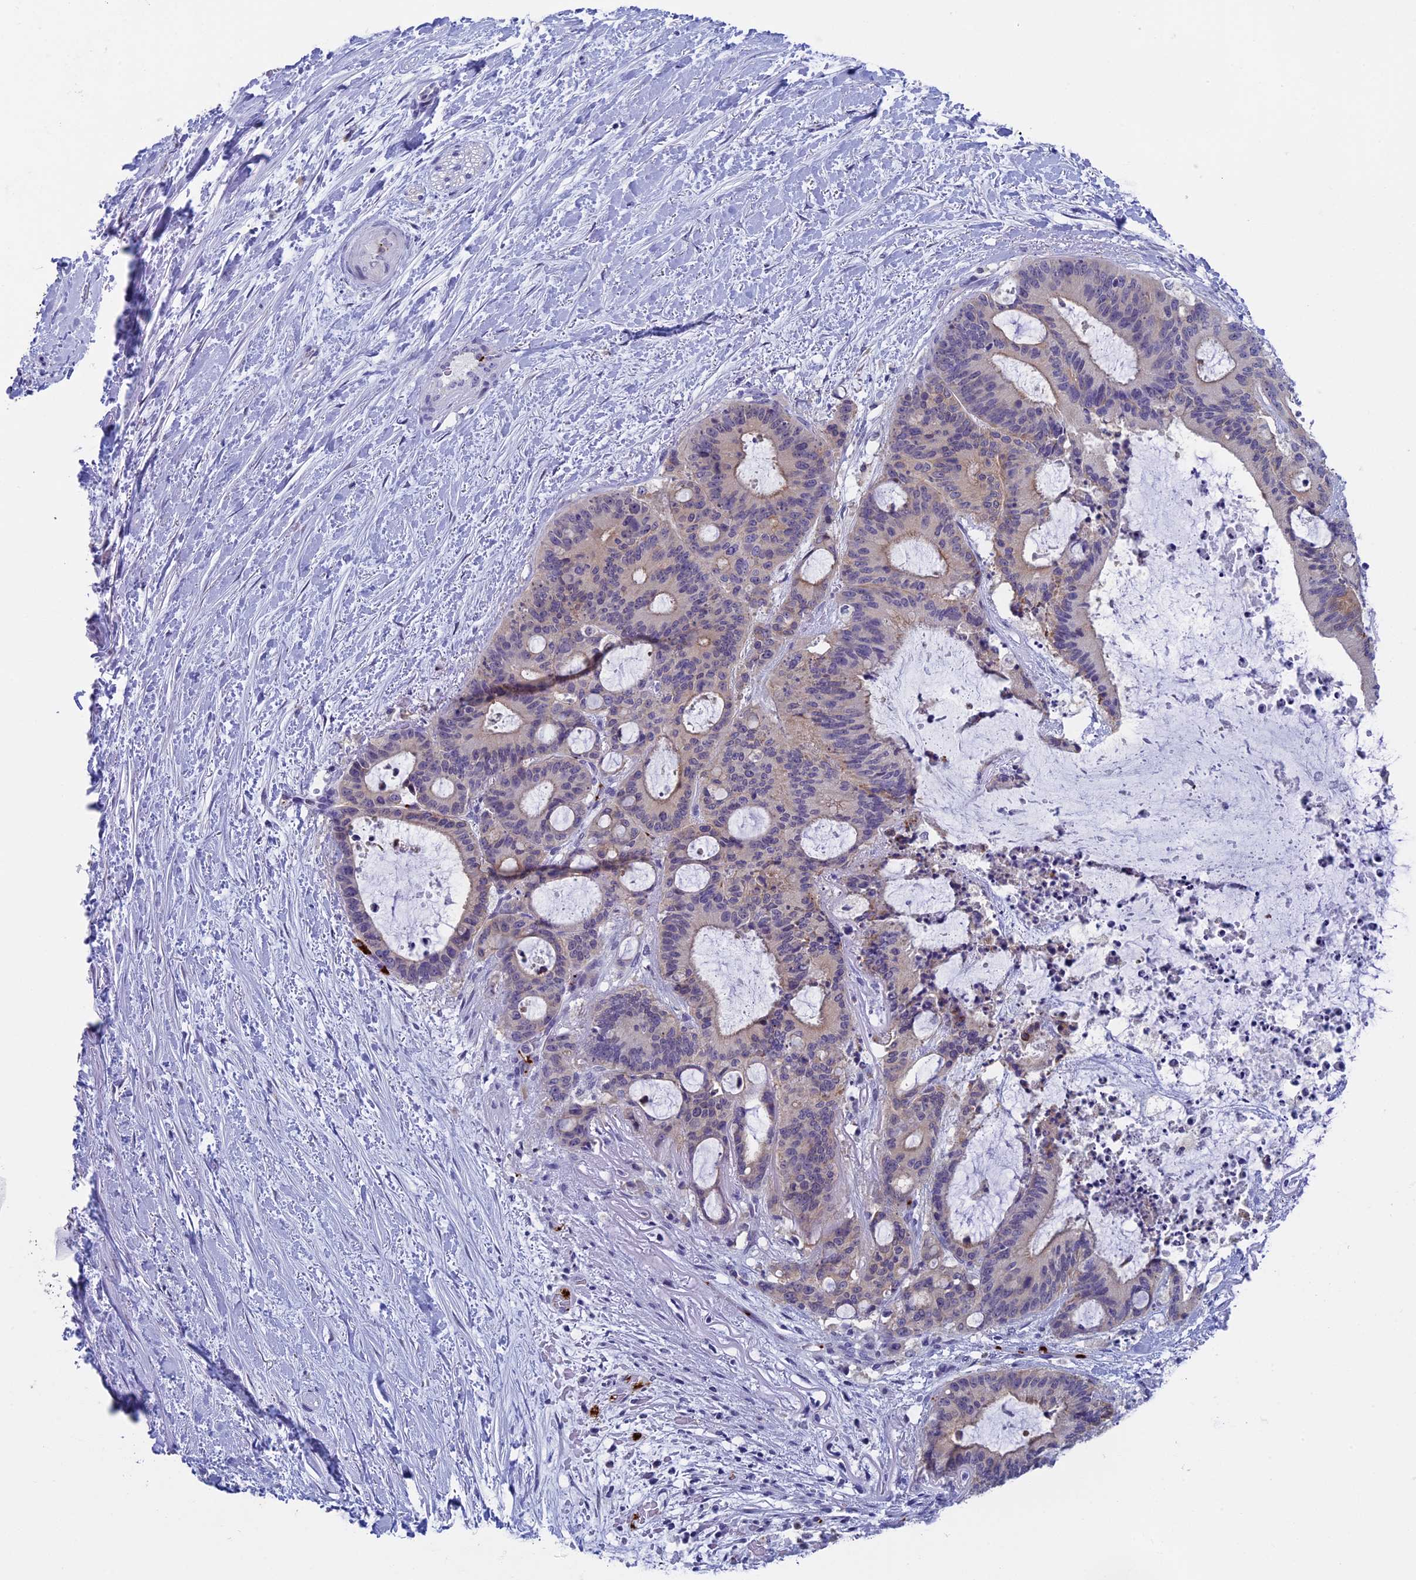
{"staining": {"intensity": "weak", "quantity": "<25%", "location": "cytoplasmic/membranous"}, "tissue": "liver cancer", "cell_type": "Tumor cells", "image_type": "cancer", "snomed": [{"axis": "morphology", "description": "Normal tissue, NOS"}, {"axis": "morphology", "description": "Cholangiocarcinoma"}, {"axis": "topography", "description": "Liver"}, {"axis": "topography", "description": "Peripheral nerve tissue"}], "caption": "Immunohistochemical staining of human cholangiocarcinoma (liver) shows no significant staining in tumor cells.", "gene": "AIFM2", "patient": {"sex": "female", "age": 73}}